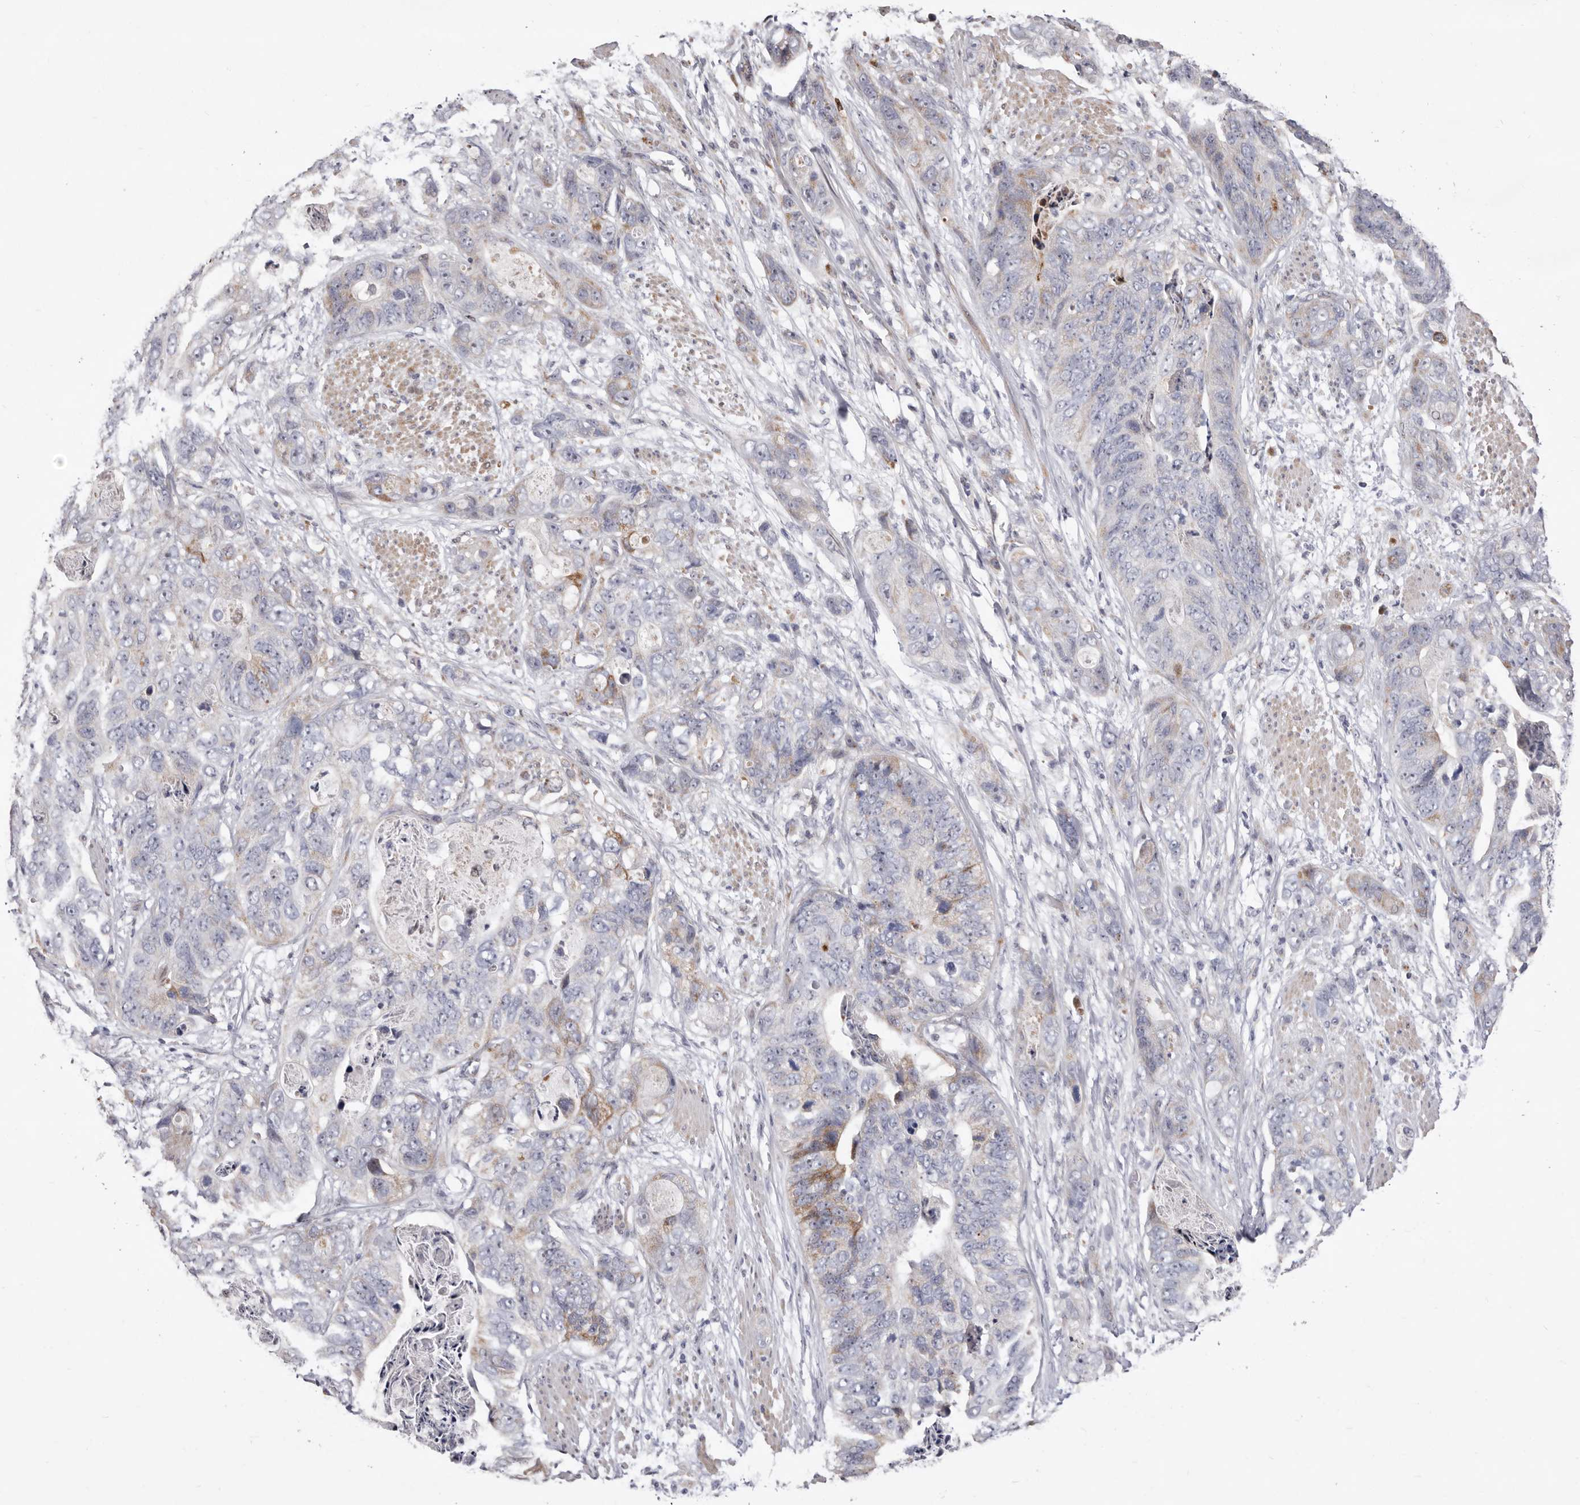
{"staining": {"intensity": "moderate", "quantity": "<25%", "location": "cytoplasmic/membranous"}, "tissue": "stomach cancer", "cell_type": "Tumor cells", "image_type": "cancer", "snomed": [{"axis": "morphology", "description": "Adenocarcinoma, NOS"}, {"axis": "topography", "description": "Stomach"}], "caption": "This is a photomicrograph of immunohistochemistry (IHC) staining of adenocarcinoma (stomach), which shows moderate expression in the cytoplasmic/membranous of tumor cells.", "gene": "NUBPL", "patient": {"sex": "female", "age": 89}}